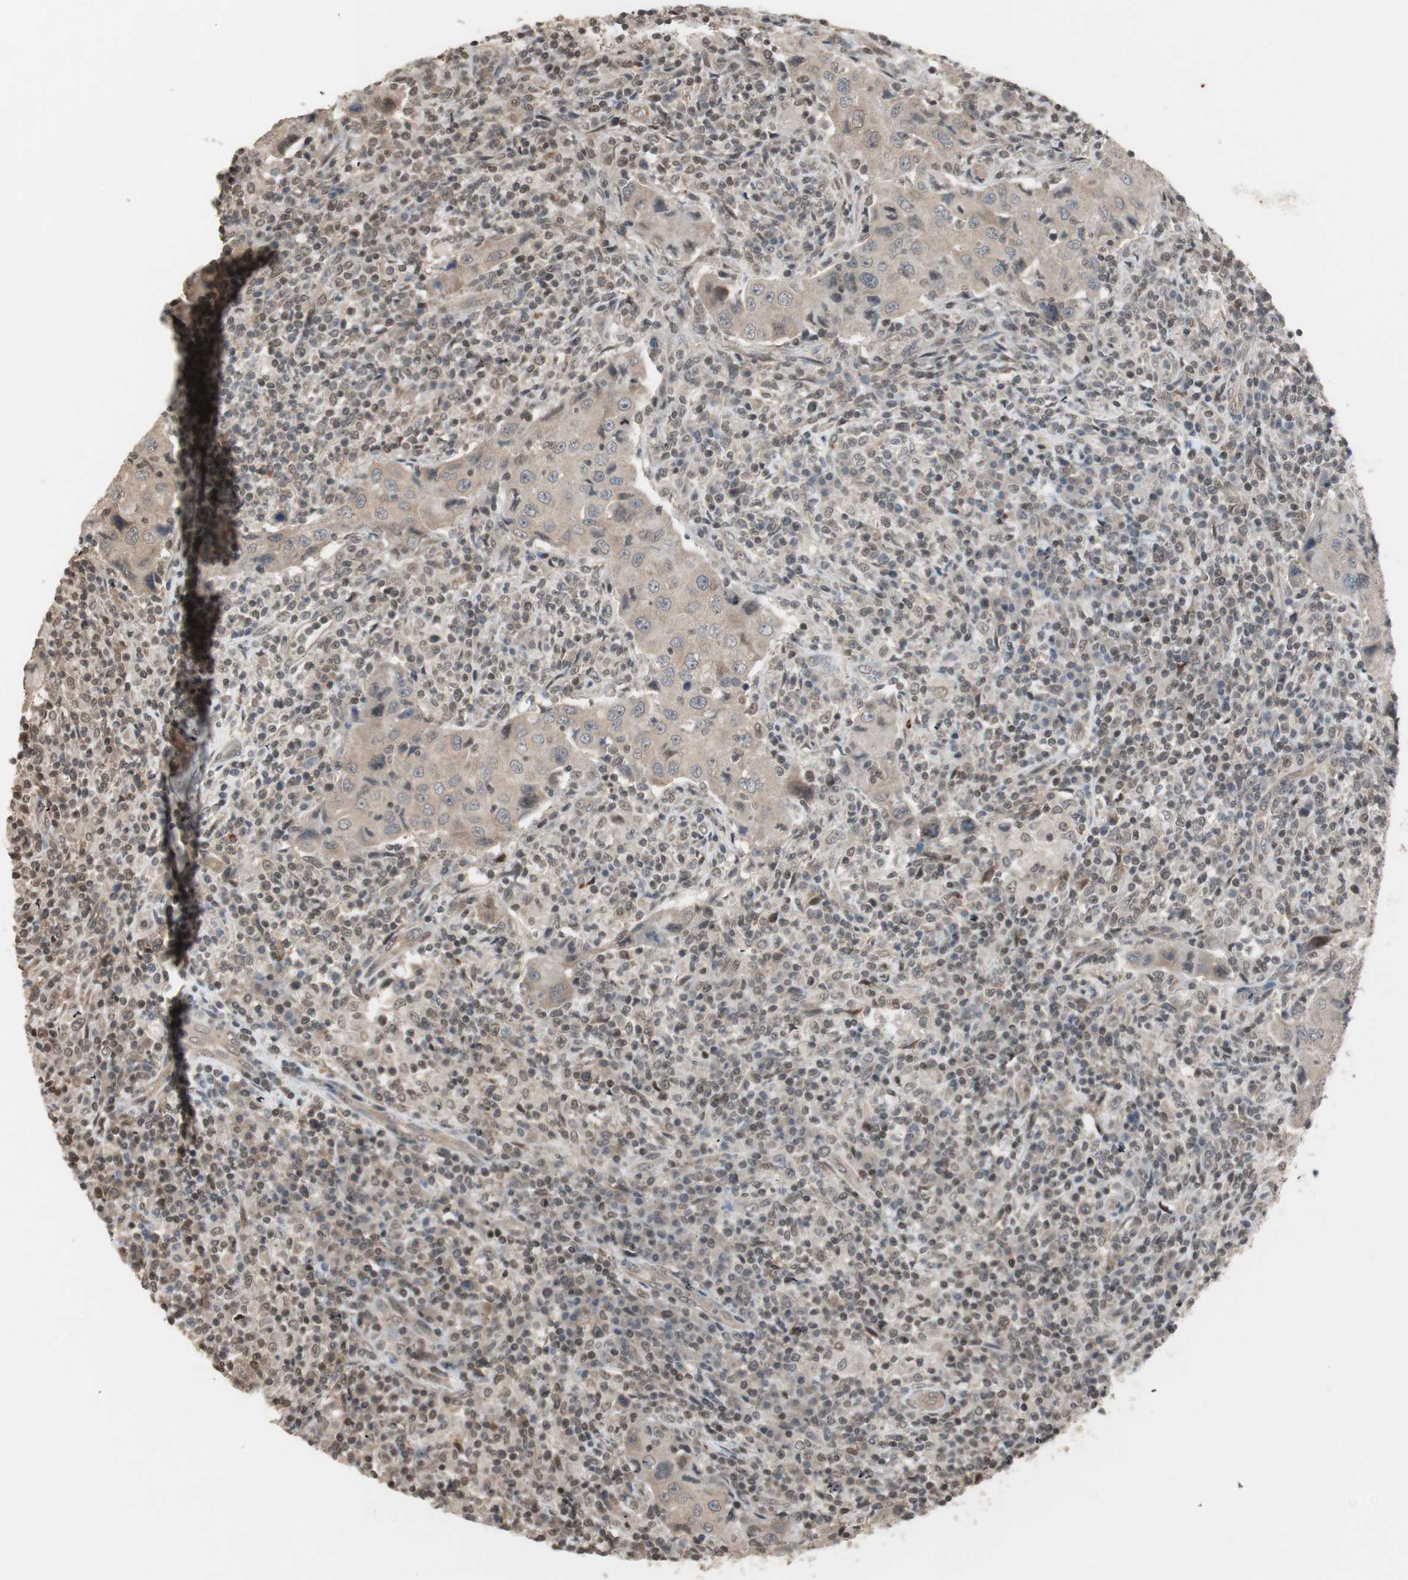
{"staining": {"intensity": "weak", "quantity": ">75%", "location": "nuclear"}, "tissue": "lymph node", "cell_type": "Germinal center cells", "image_type": "normal", "snomed": [{"axis": "morphology", "description": "Normal tissue, NOS"}, {"axis": "morphology", "description": "Squamous cell carcinoma, metastatic, NOS"}, {"axis": "topography", "description": "Lymph node"}], "caption": "Immunohistochemical staining of unremarkable human lymph node displays weak nuclear protein expression in approximately >75% of germinal center cells.", "gene": "DRAP1", "patient": {"sex": "female", "age": 53}}